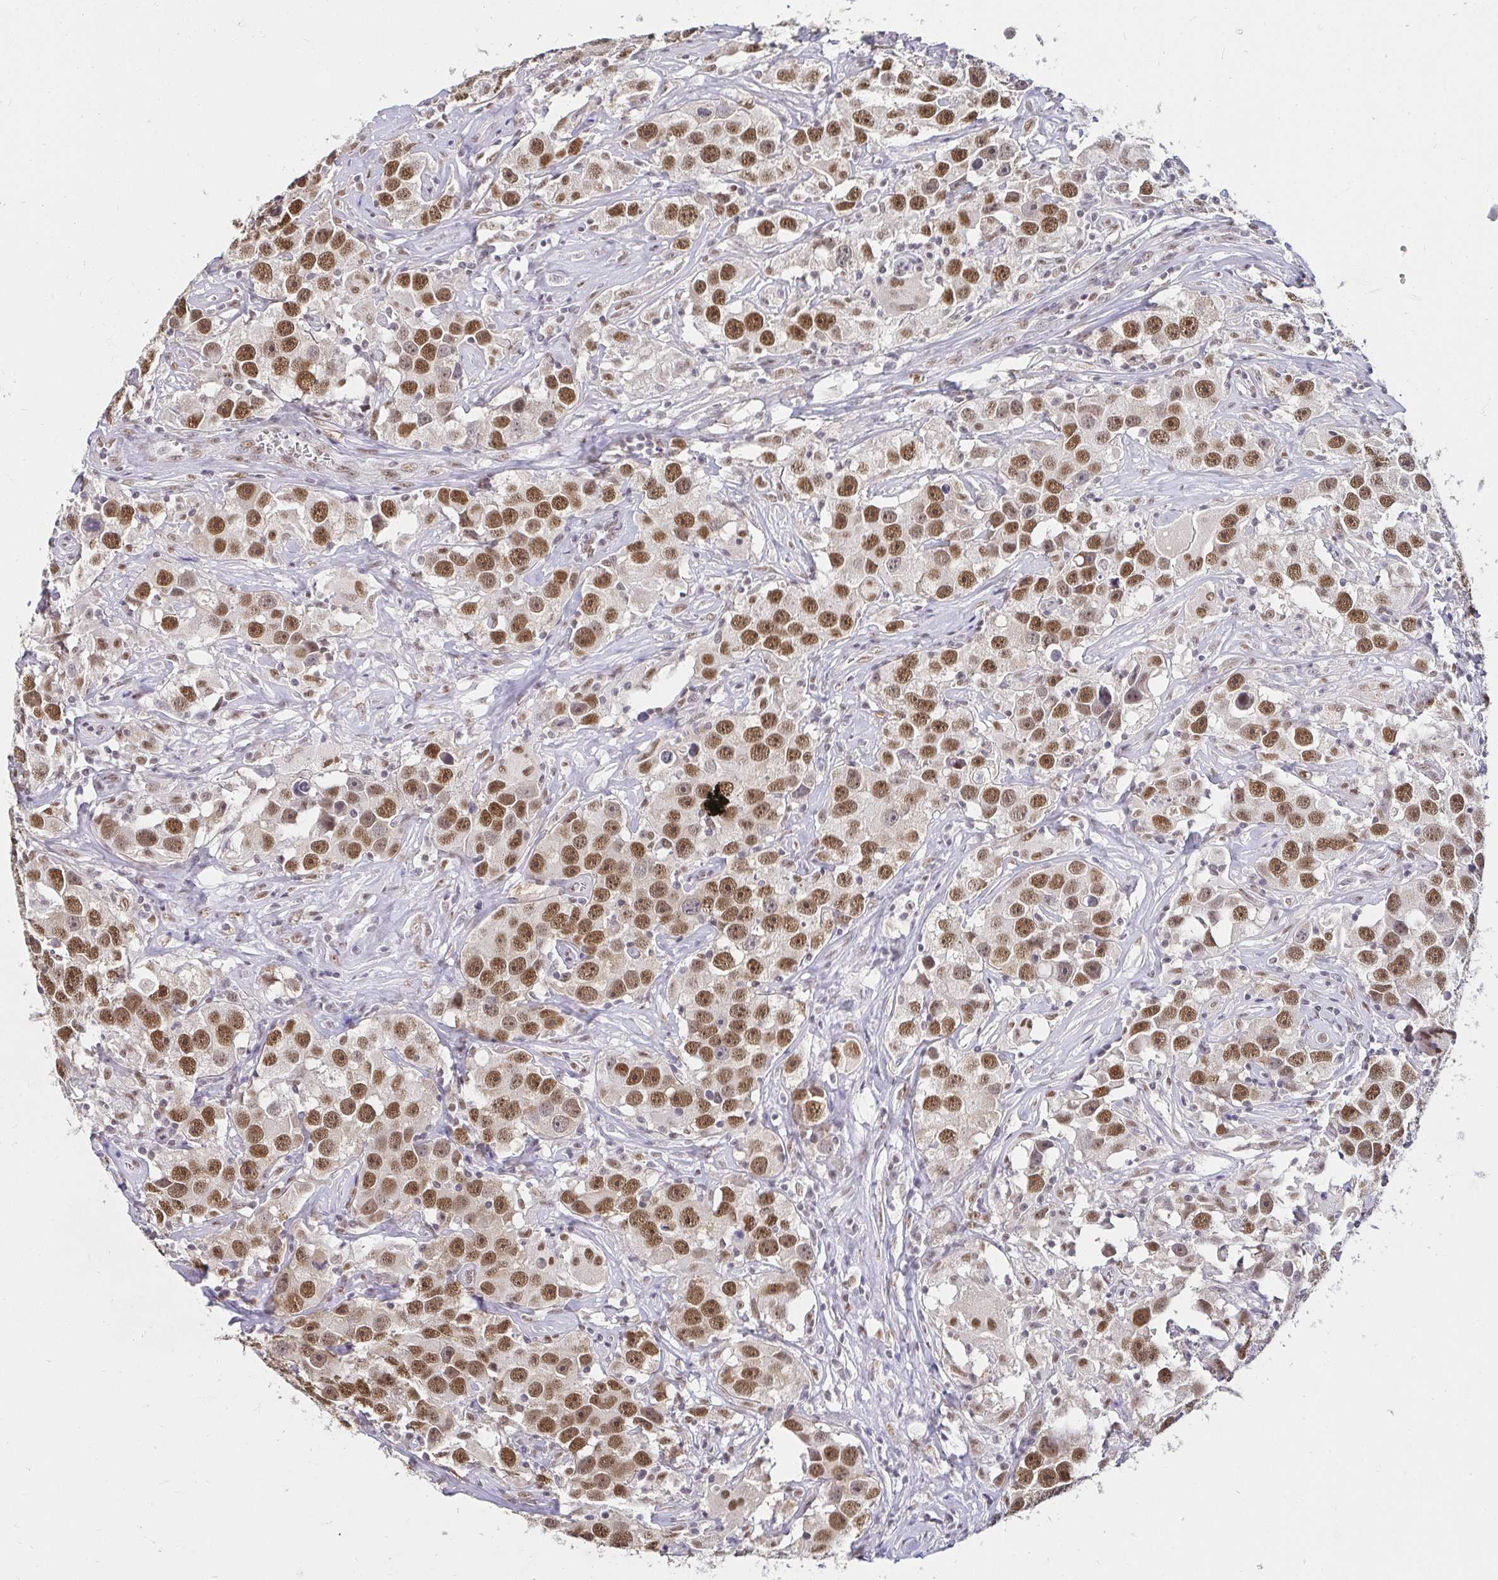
{"staining": {"intensity": "strong", "quantity": ">75%", "location": "nuclear"}, "tissue": "testis cancer", "cell_type": "Tumor cells", "image_type": "cancer", "snomed": [{"axis": "morphology", "description": "Seminoma, NOS"}, {"axis": "topography", "description": "Testis"}], "caption": "This micrograph reveals immunohistochemistry (IHC) staining of testis cancer, with high strong nuclear expression in about >75% of tumor cells.", "gene": "RIMS4", "patient": {"sex": "male", "age": 49}}